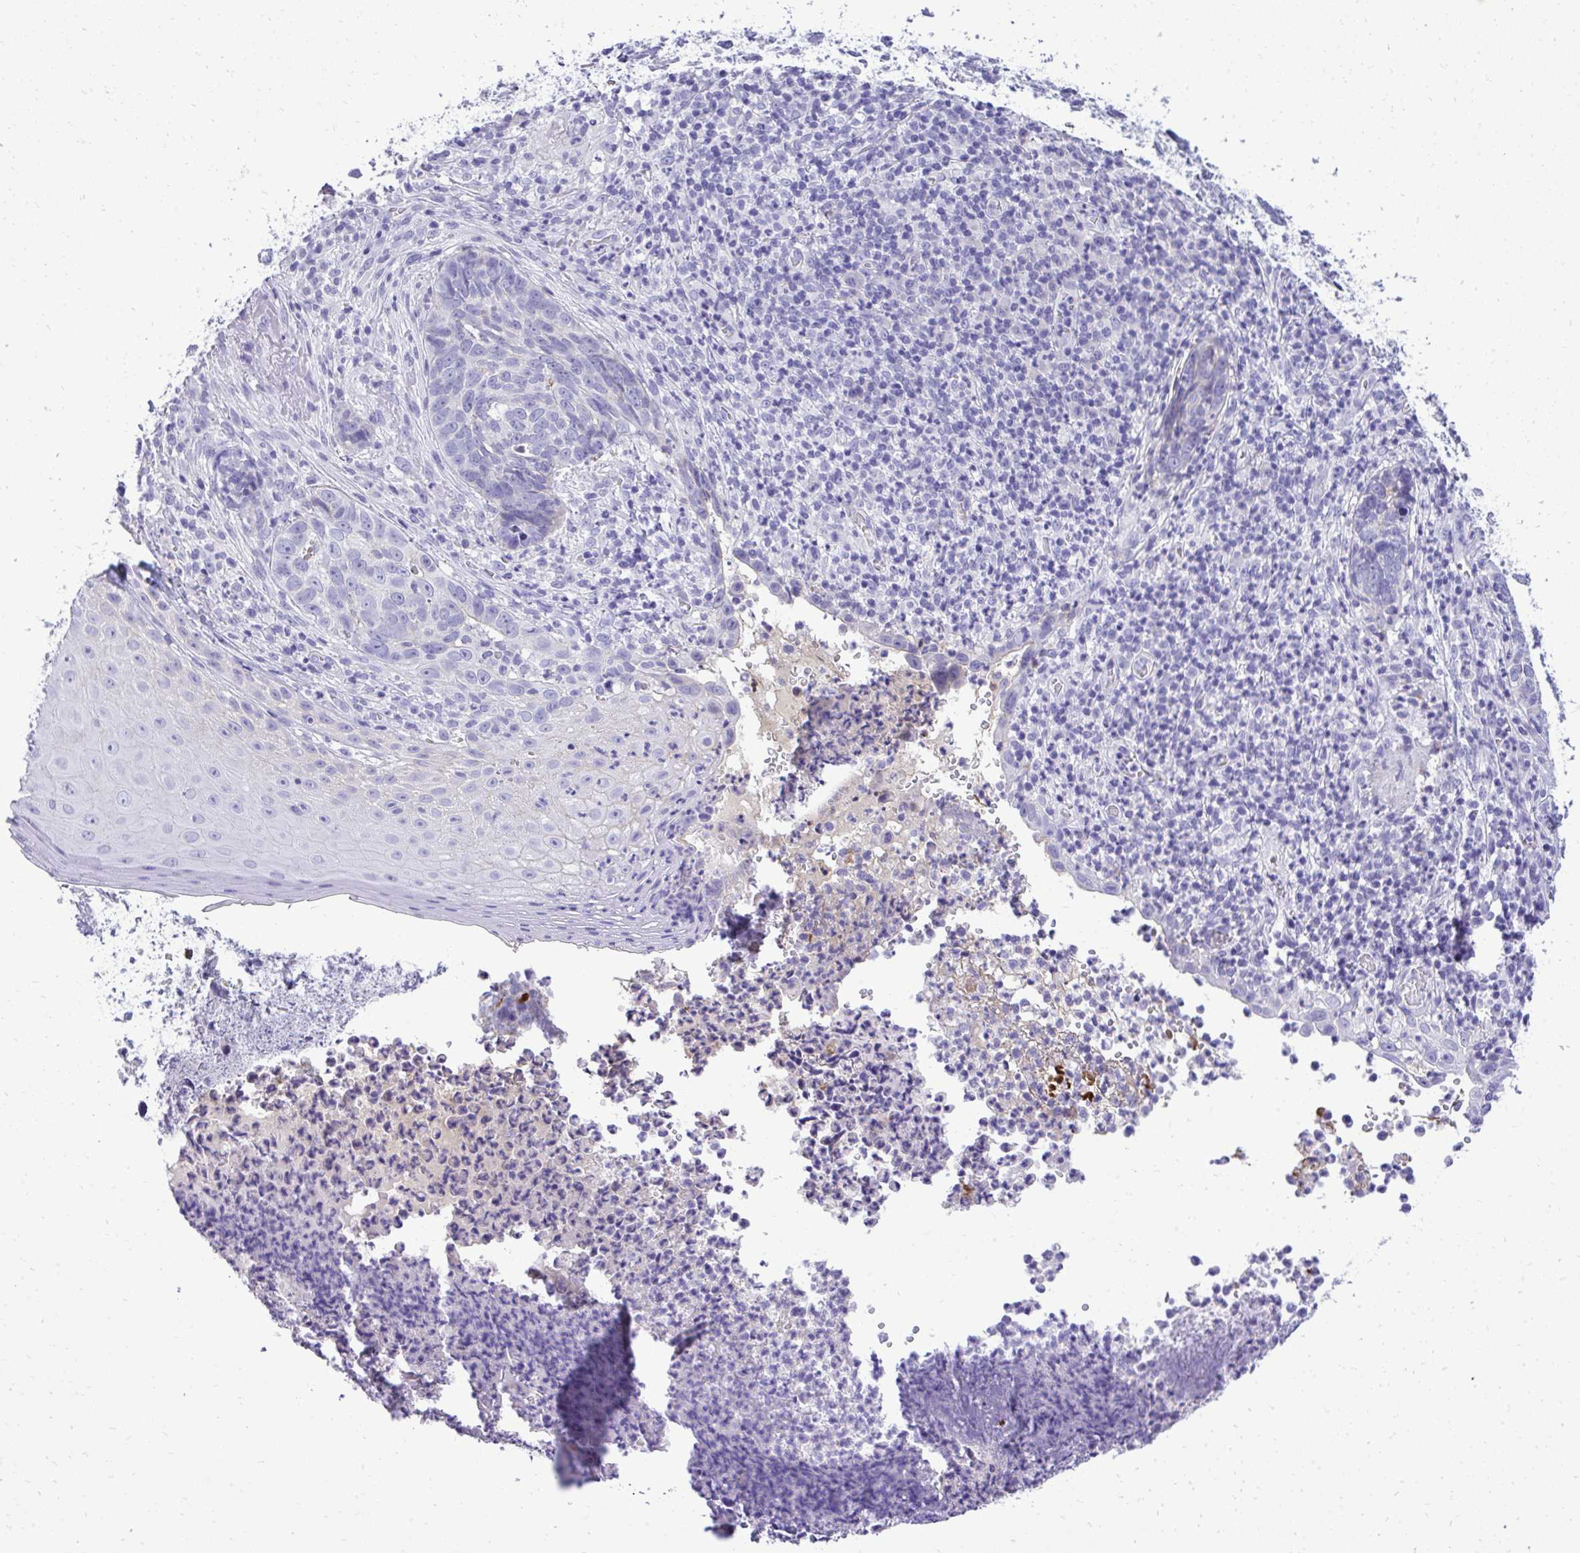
{"staining": {"intensity": "negative", "quantity": "none", "location": "none"}, "tissue": "skin cancer", "cell_type": "Tumor cells", "image_type": "cancer", "snomed": [{"axis": "morphology", "description": "Basal cell carcinoma"}, {"axis": "topography", "description": "Skin"}, {"axis": "topography", "description": "Skin of face"}], "caption": "Immunohistochemistry of skin cancer (basal cell carcinoma) shows no staining in tumor cells.", "gene": "ST6GALNAC3", "patient": {"sex": "female", "age": 95}}